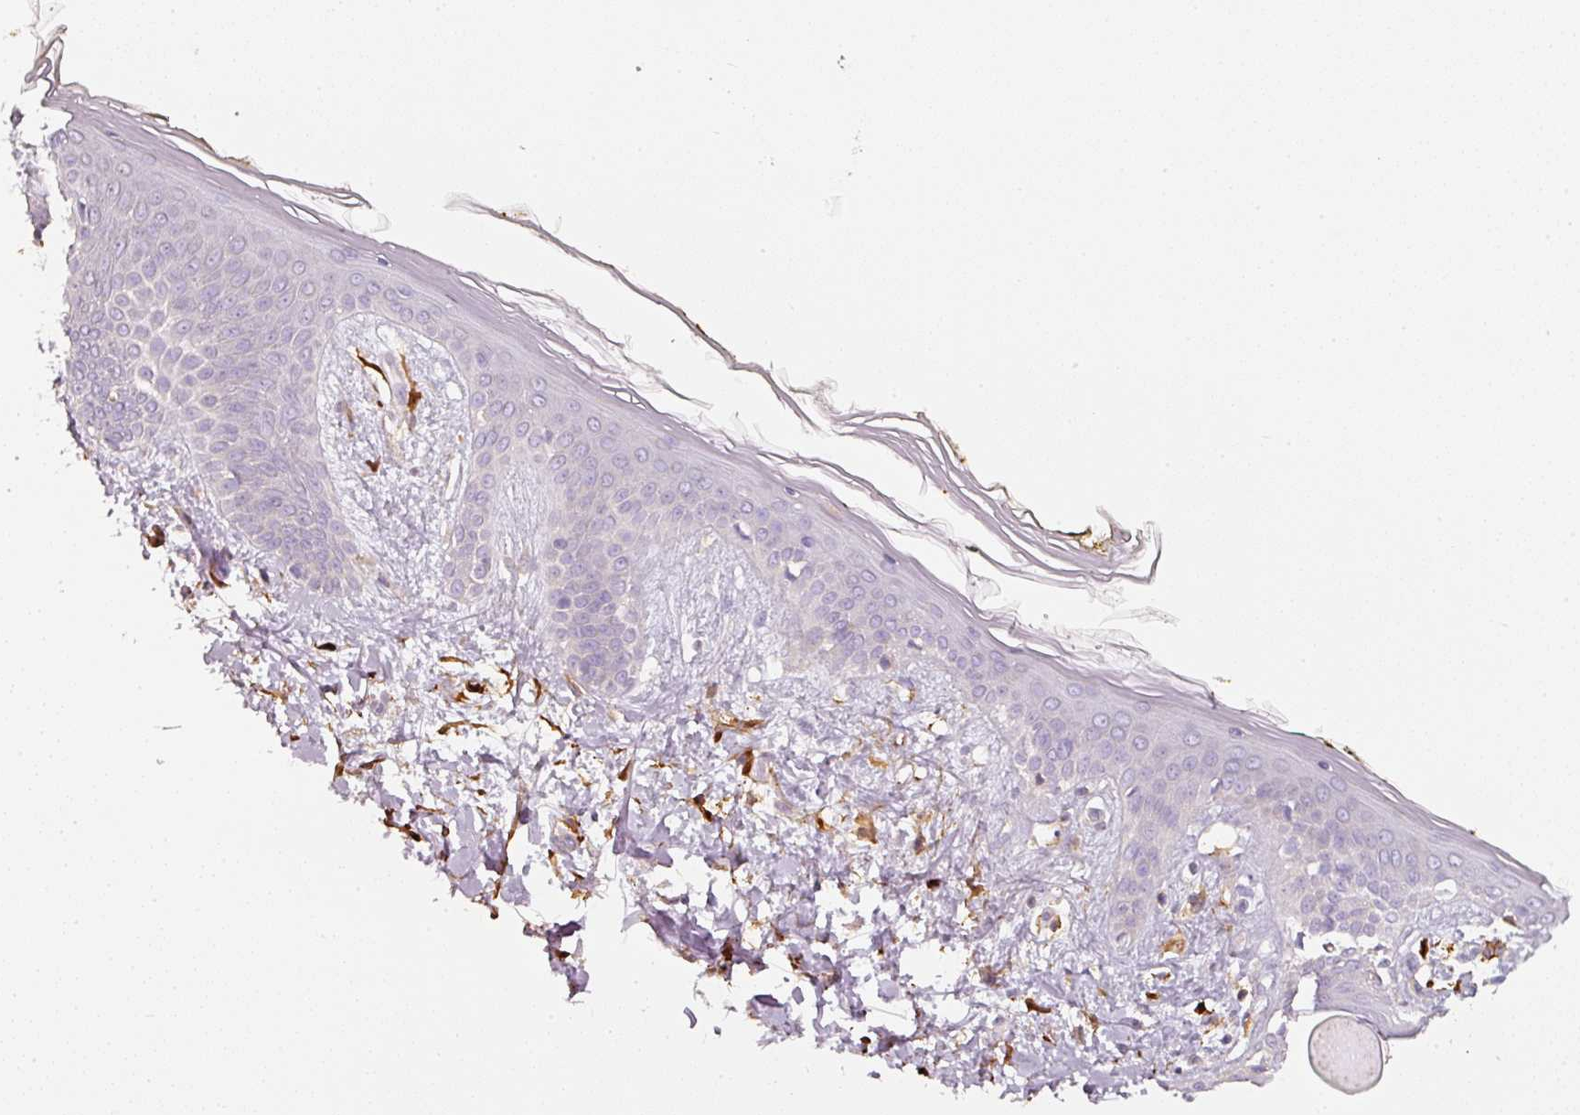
{"staining": {"intensity": "strong", "quantity": ">75%", "location": "cytoplasmic/membranous"}, "tissue": "skin", "cell_type": "Fibroblasts", "image_type": "normal", "snomed": [{"axis": "morphology", "description": "Normal tissue, NOS"}, {"axis": "topography", "description": "Skin"}], "caption": "A histopathology image of skin stained for a protein shows strong cytoplasmic/membranous brown staining in fibroblasts. The staining was performed using DAB (3,3'-diaminobenzidine), with brown indicating positive protein expression. Nuclei are stained blue with hematoxylin.", "gene": "IQGAP2", "patient": {"sex": "female", "age": 34}}